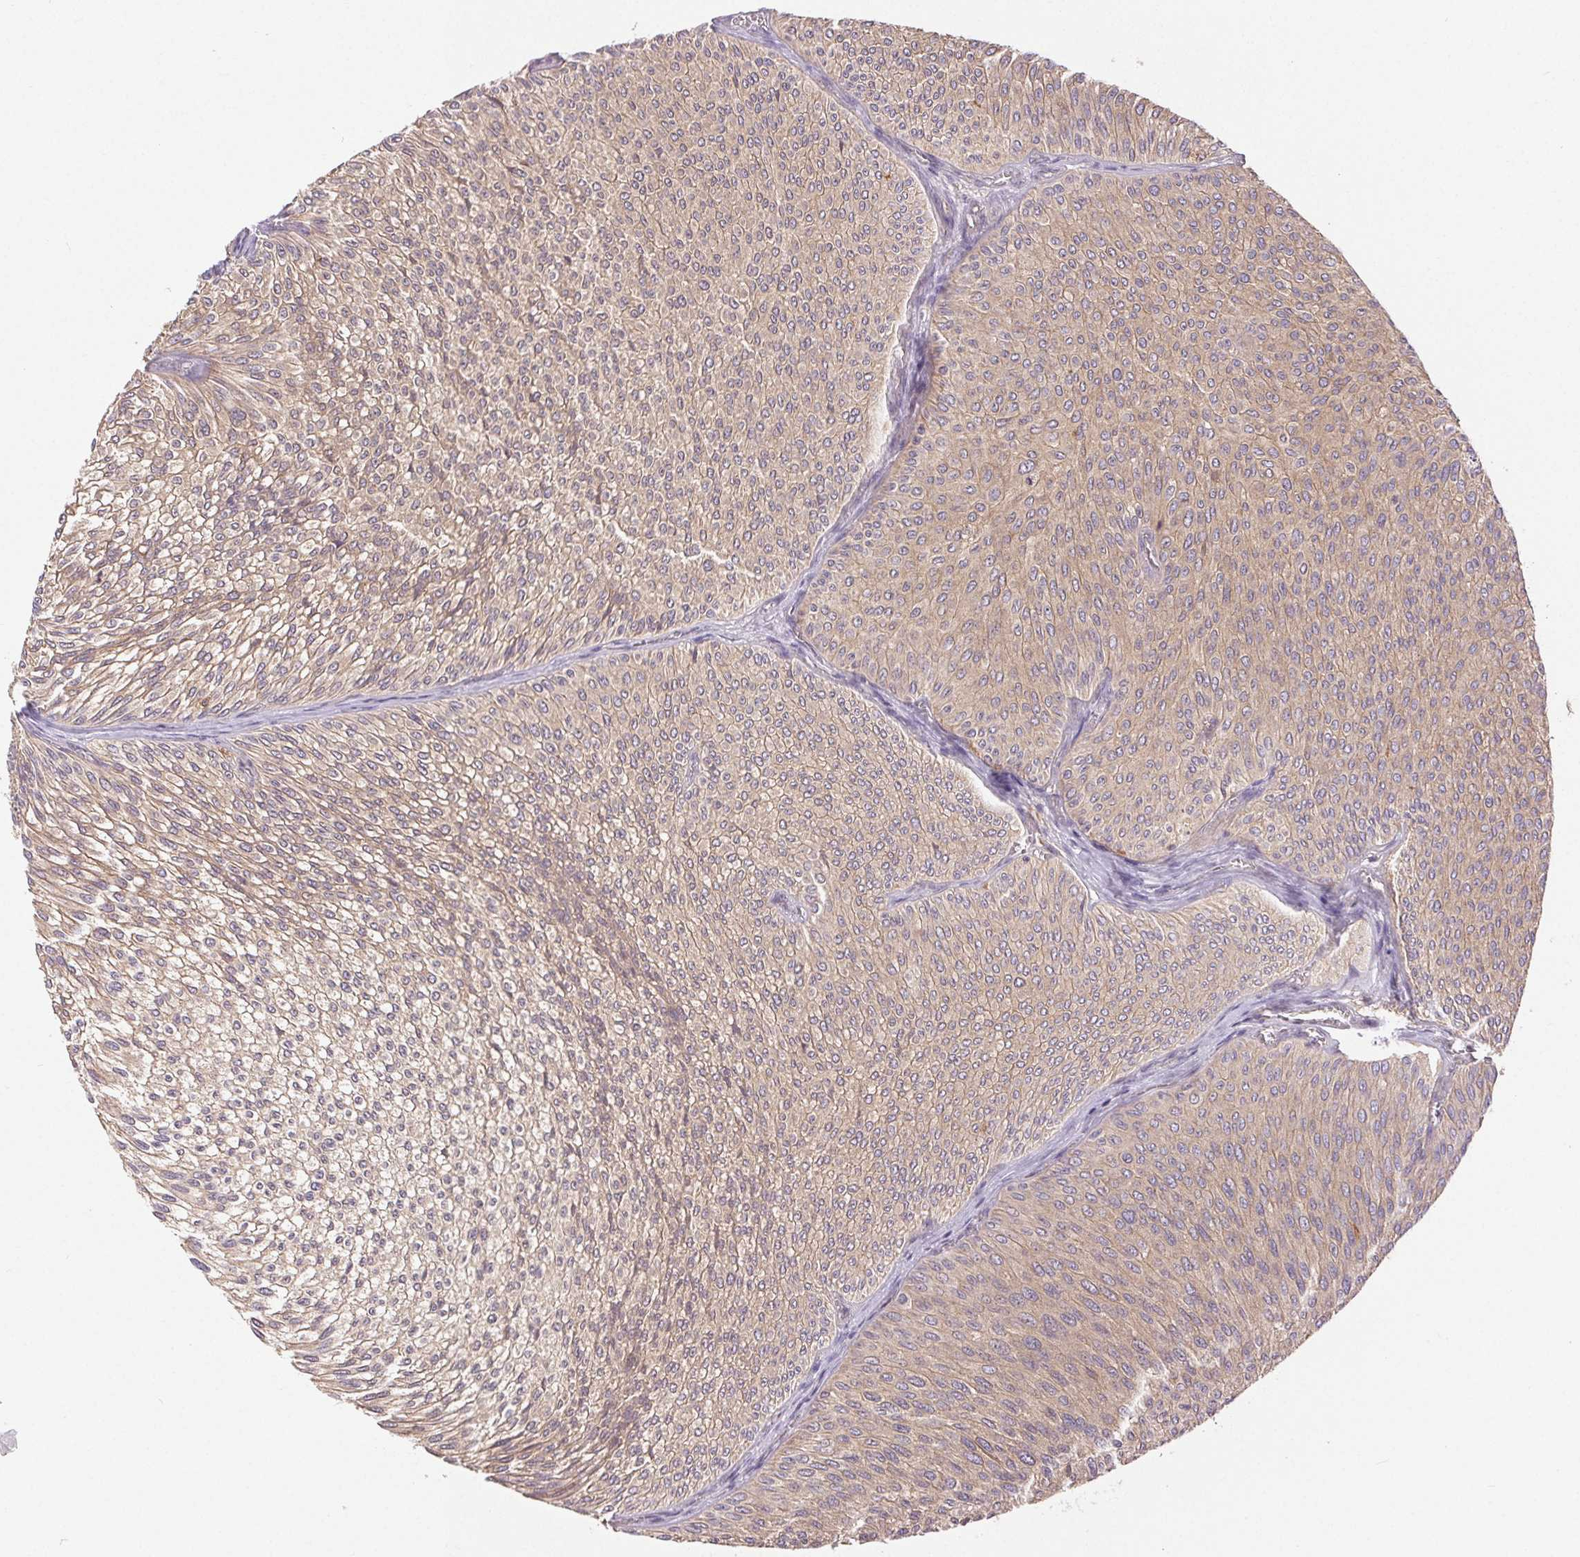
{"staining": {"intensity": "weak", "quantity": "25%-75%", "location": "cytoplasmic/membranous"}, "tissue": "urothelial cancer", "cell_type": "Tumor cells", "image_type": "cancer", "snomed": [{"axis": "morphology", "description": "Urothelial carcinoma, Low grade"}, {"axis": "topography", "description": "Urinary bladder"}], "caption": "Protein expression analysis of urothelial cancer shows weak cytoplasmic/membranous staining in about 25%-75% of tumor cells.", "gene": "GDI2", "patient": {"sex": "male", "age": 91}}